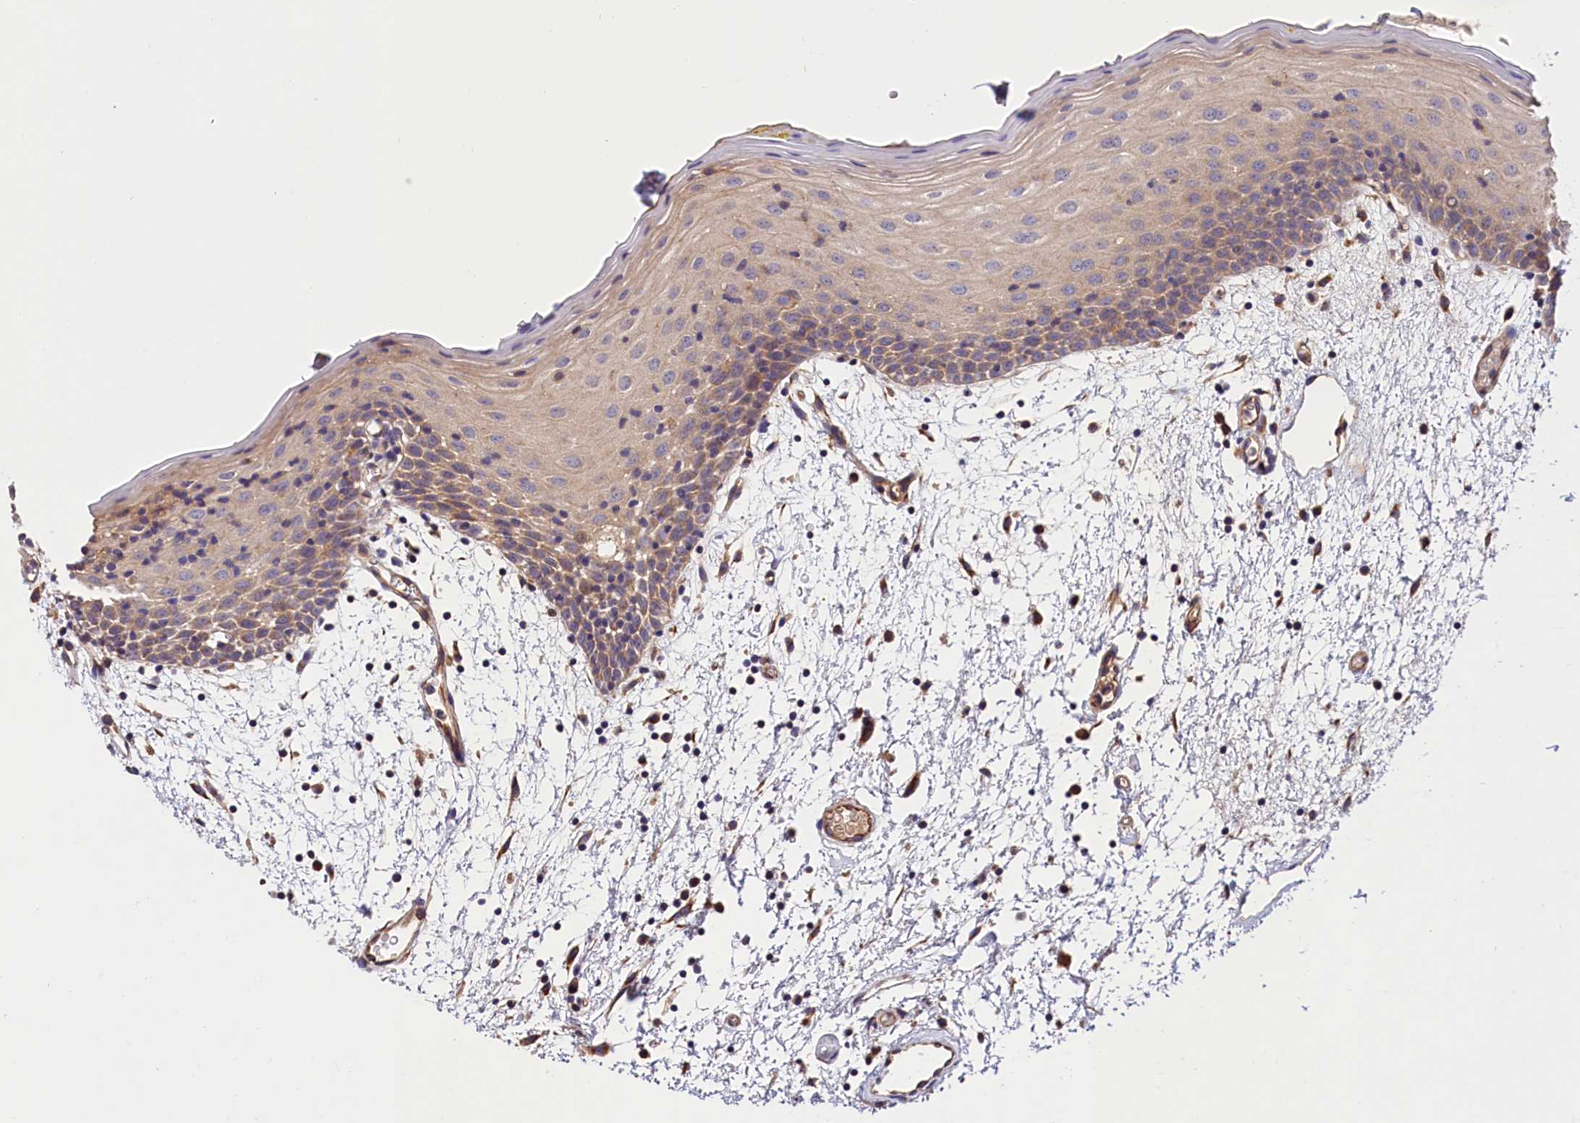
{"staining": {"intensity": "moderate", "quantity": "25%-75%", "location": "cytoplasmic/membranous"}, "tissue": "oral mucosa", "cell_type": "Squamous epithelial cells", "image_type": "normal", "snomed": [{"axis": "morphology", "description": "Normal tissue, NOS"}, {"axis": "topography", "description": "Skeletal muscle"}, {"axis": "topography", "description": "Oral tissue"}, {"axis": "topography", "description": "Salivary gland"}, {"axis": "topography", "description": "Peripheral nerve tissue"}], "caption": "Brown immunohistochemical staining in benign human oral mucosa shows moderate cytoplasmic/membranous positivity in approximately 25%-75% of squamous epithelial cells. The staining was performed using DAB to visualize the protein expression in brown, while the nuclei were stained in blue with hematoxylin (Magnification: 20x).", "gene": "SPG11", "patient": {"sex": "male", "age": 54}}